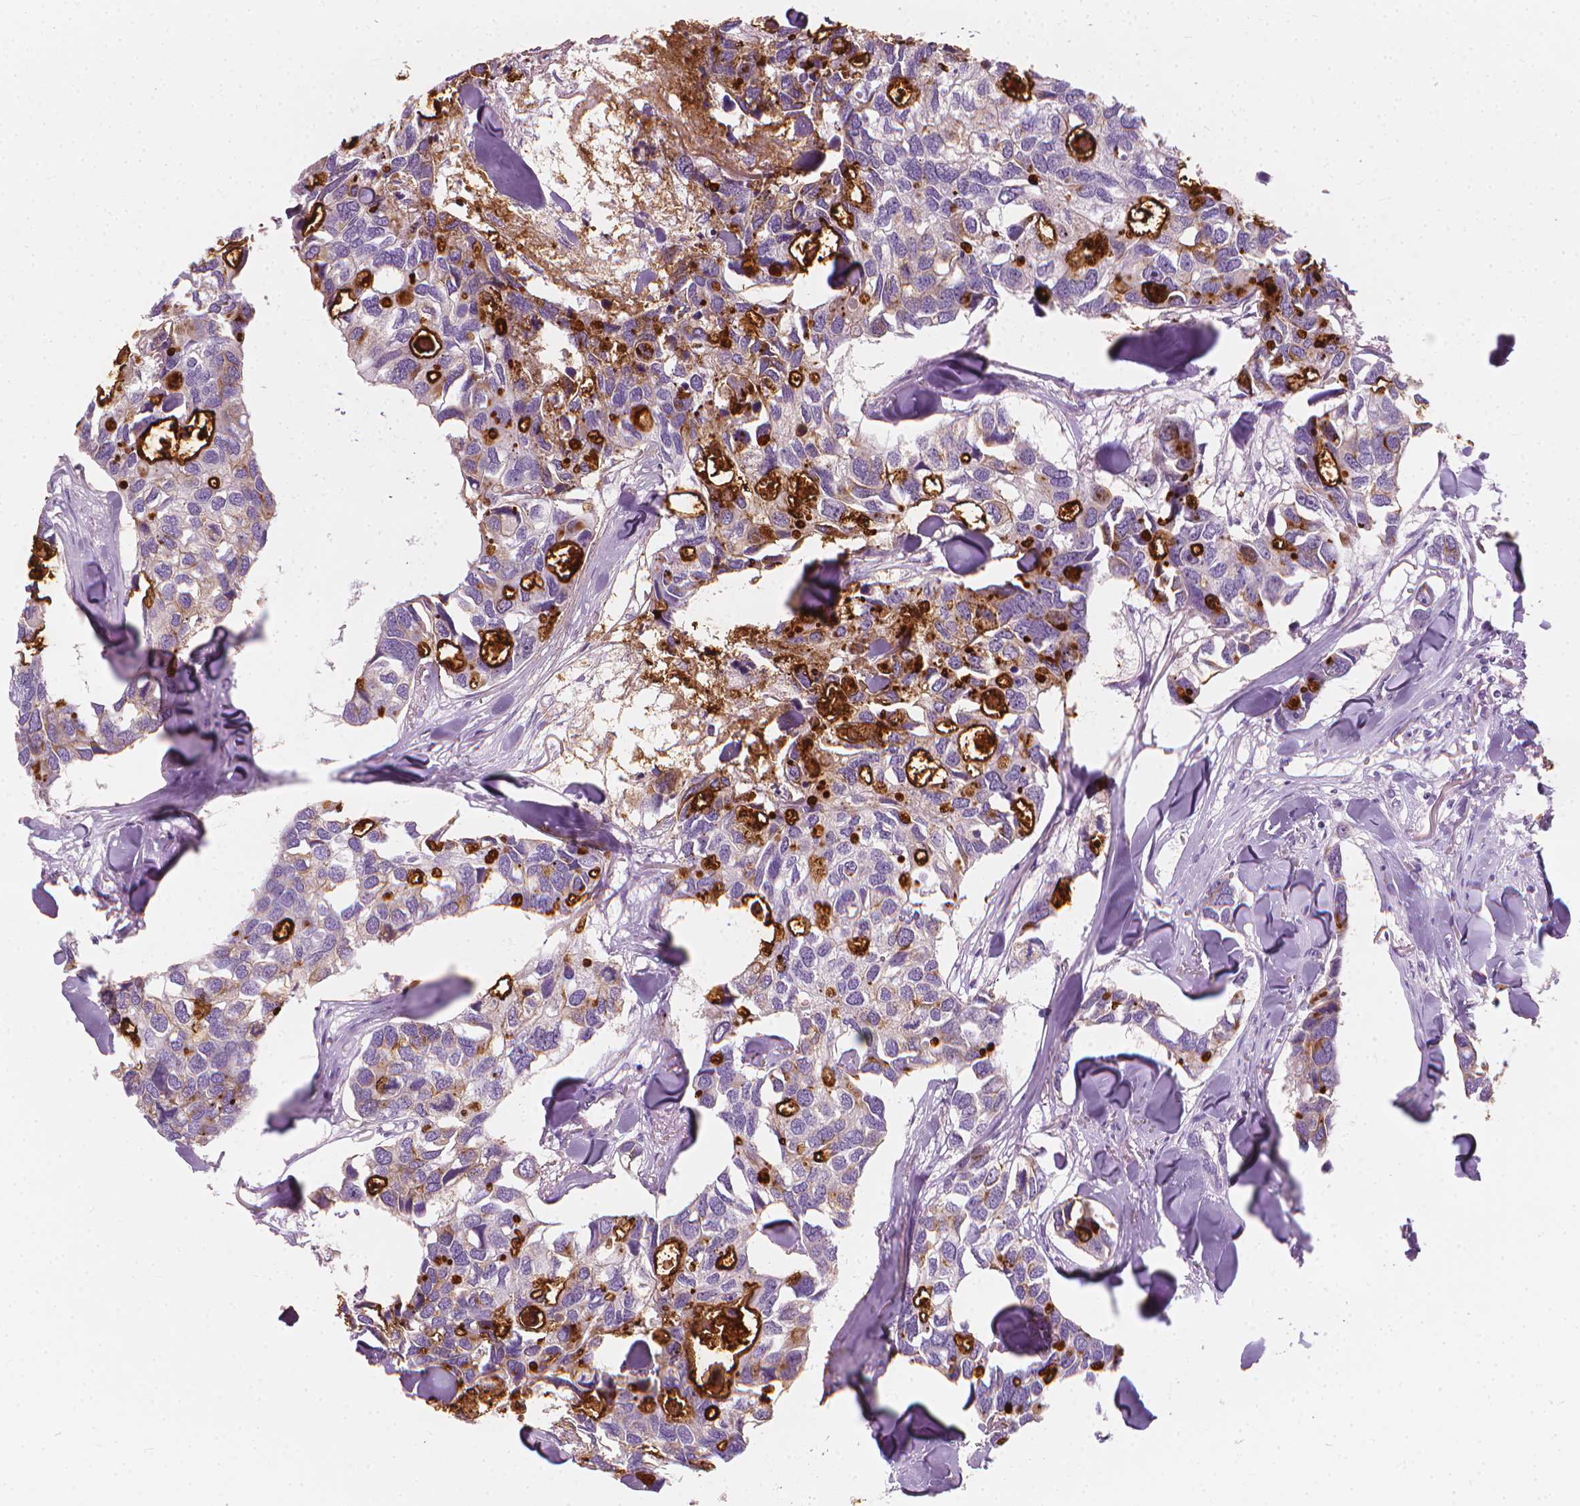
{"staining": {"intensity": "strong", "quantity": "<25%", "location": "cytoplasmic/membranous"}, "tissue": "breast cancer", "cell_type": "Tumor cells", "image_type": "cancer", "snomed": [{"axis": "morphology", "description": "Duct carcinoma"}, {"axis": "topography", "description": "Breast"}], "caption": "Tumor cells demonstrate strong cytoplasmic/membranous positivity in approximately <25% of cells in breast intraductal carcinoma. (Brightfield microscopy of DAB IHC at high magnification).", "gene": "GPRC5A", "patient": {"sex": "female", "age": 83}}